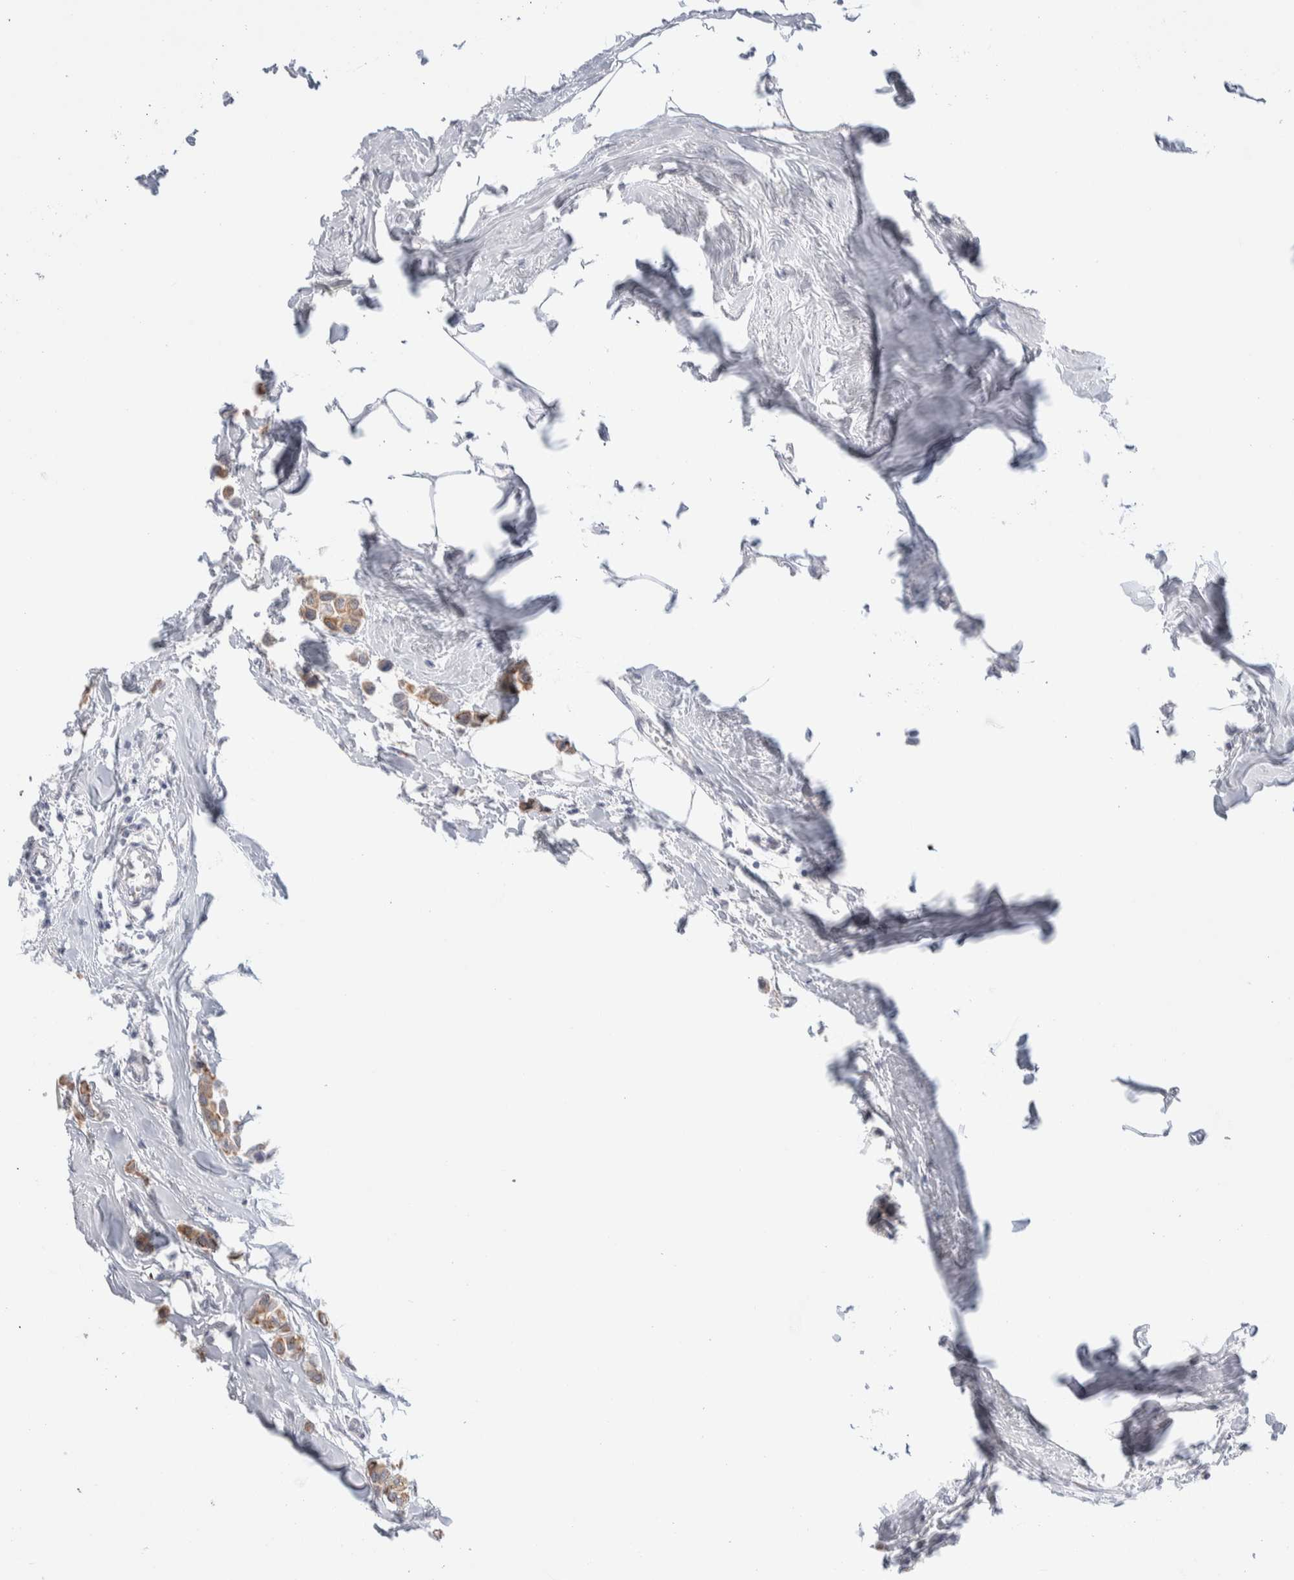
{"staining": {"intensity": "moderate", "quantity": ">75%", "location": "cytoplasmic/membranous"}, "tissue": "breast cancer", "cell_type": "Tumor cells", "image_type": "cancer", "snomed": [{"axis": "morphology", "description": "Lobular carcinoma"}, {"axis": "topography", "description": "Breast"}], "caption": "Human breast lobular carcinoma stained for a protein (brown) displays moderate cytoplasmic/membranous positive expression in about >75% of tumor cells.", "gene": "C1orf112", "patient": {"sex": "female", "age": 51}}